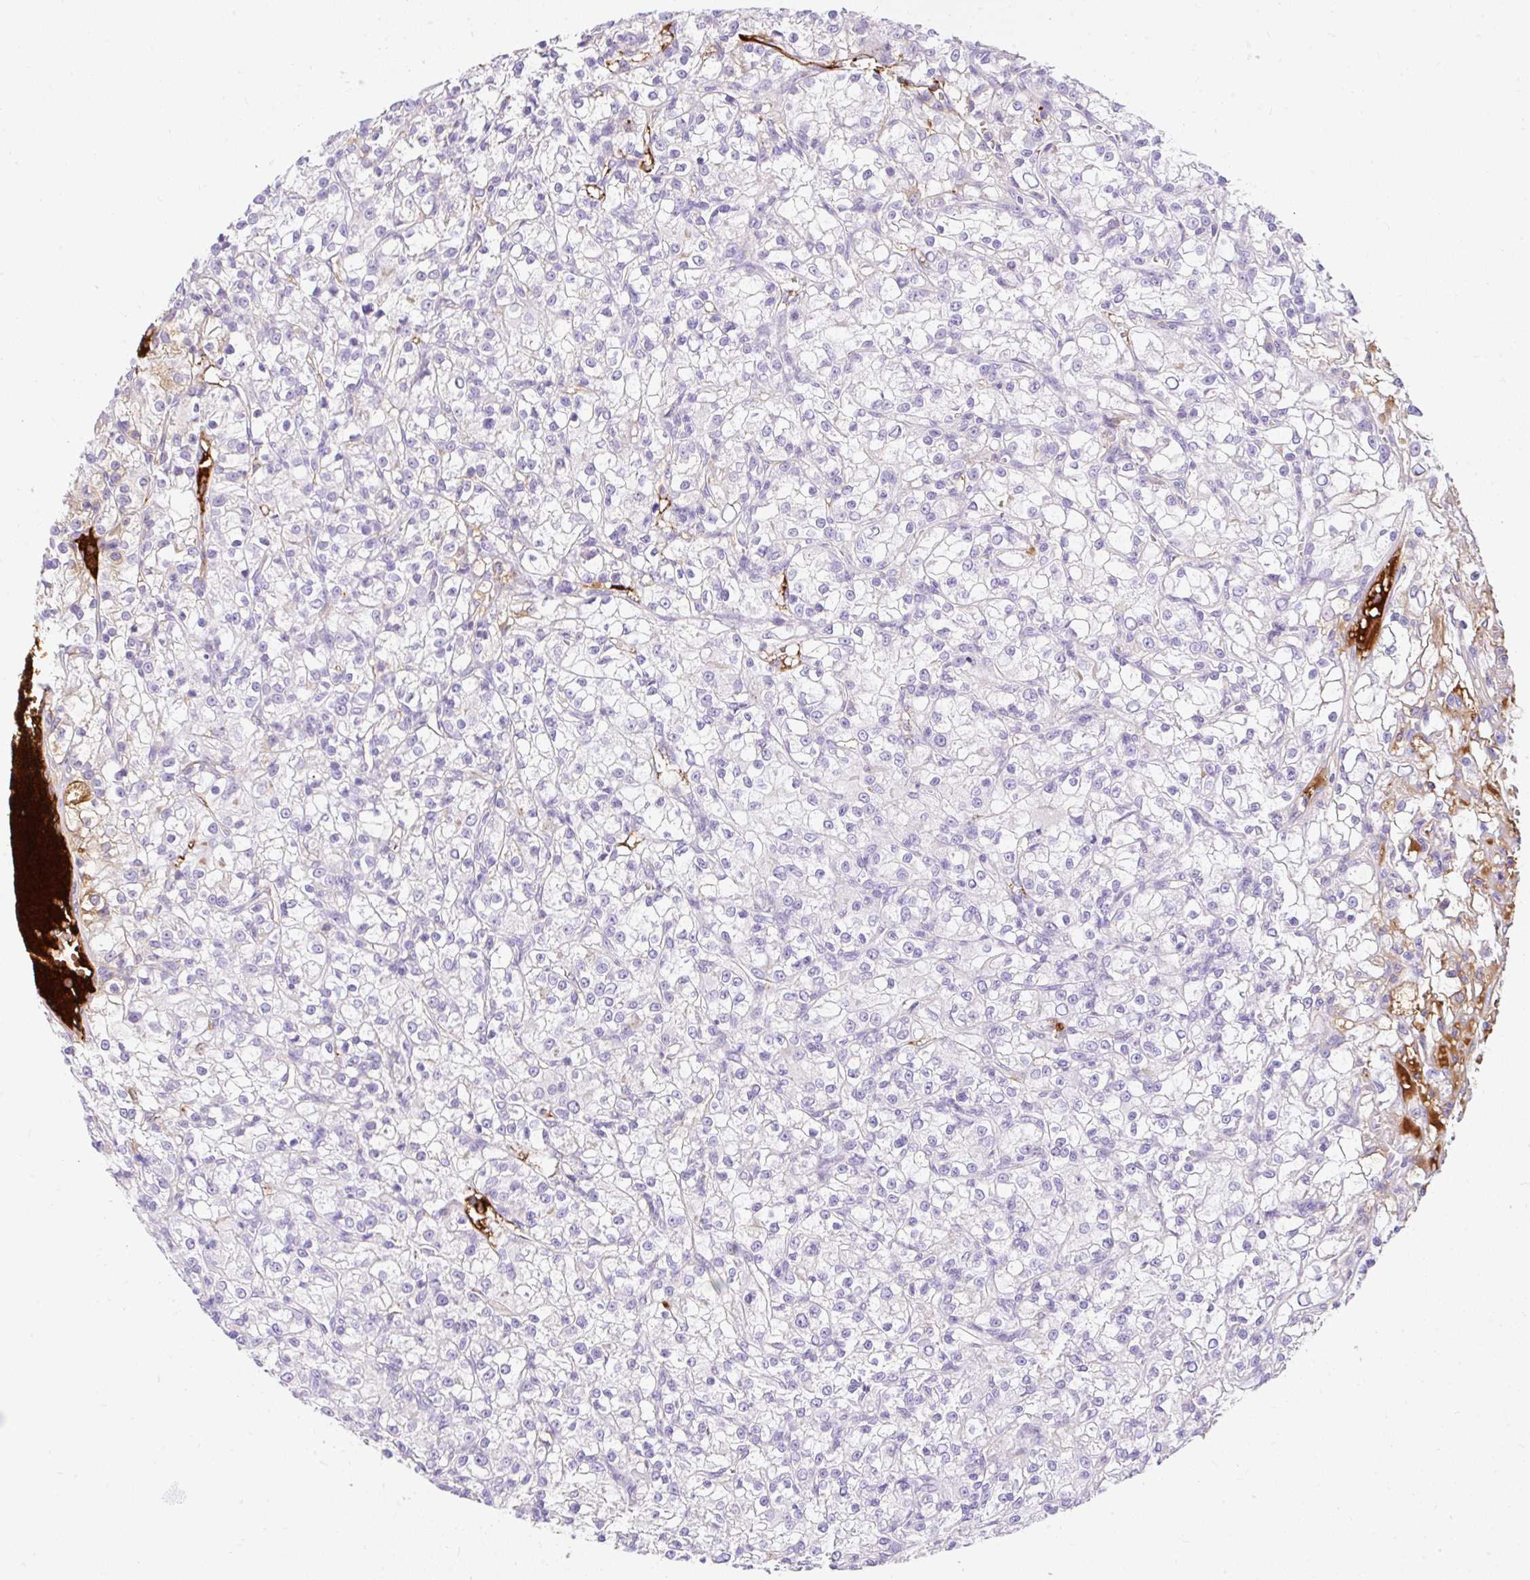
{"staining": {"intensity": "negative", "quantity": "none", "location": "none"}, "tissue": "renal cancer", "cell_type": "Tumor cells", "image_type": "cancer", "snomed": [{"axis": "morphology", "description": "Adenocarcinoma, NOS"}, {"axis": "topography", "description": "Kidney"}], "caption": "There is no significant expression in tumor cells of renal cancer (adenocarcinoma).", "gene": "APOC4-APOC2", "patient": {"sex": "female", "age": 59}}